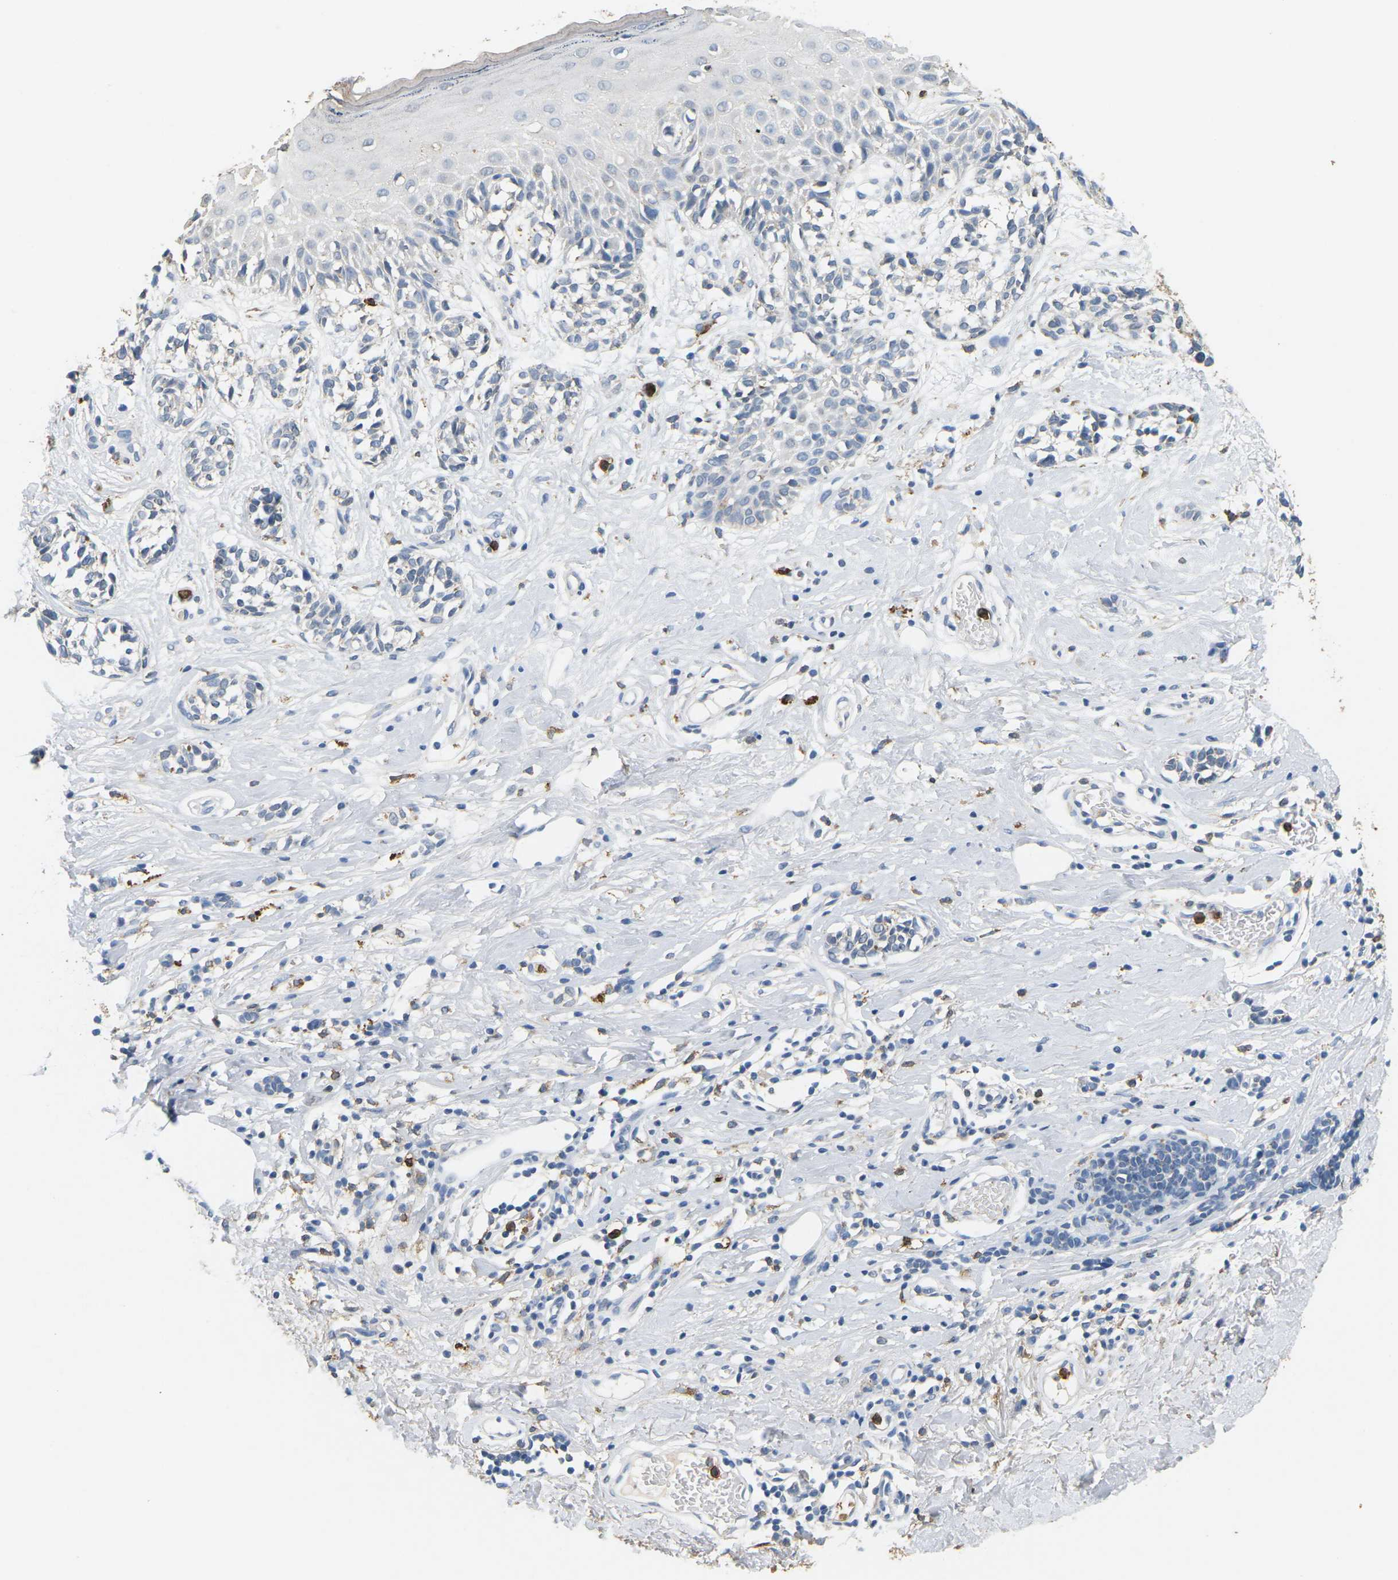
{"staining": {"intensity": "negative", "quantity": "none", "location": "none"}, "tissue": "melanoma", "cell_type": "Tumor cells", "image_type": "cancer", "snomed": [{"axis": "morphology", "description": "Malignant melanoma, NOS"}, {"axis": "topography", "description": "Skin"}], "caption": "An image of melanoma stained for a protein exhibits no brown staining in tumor cells.", "gene": "ADM", "patient": {"sex": "male", "age": 64}}